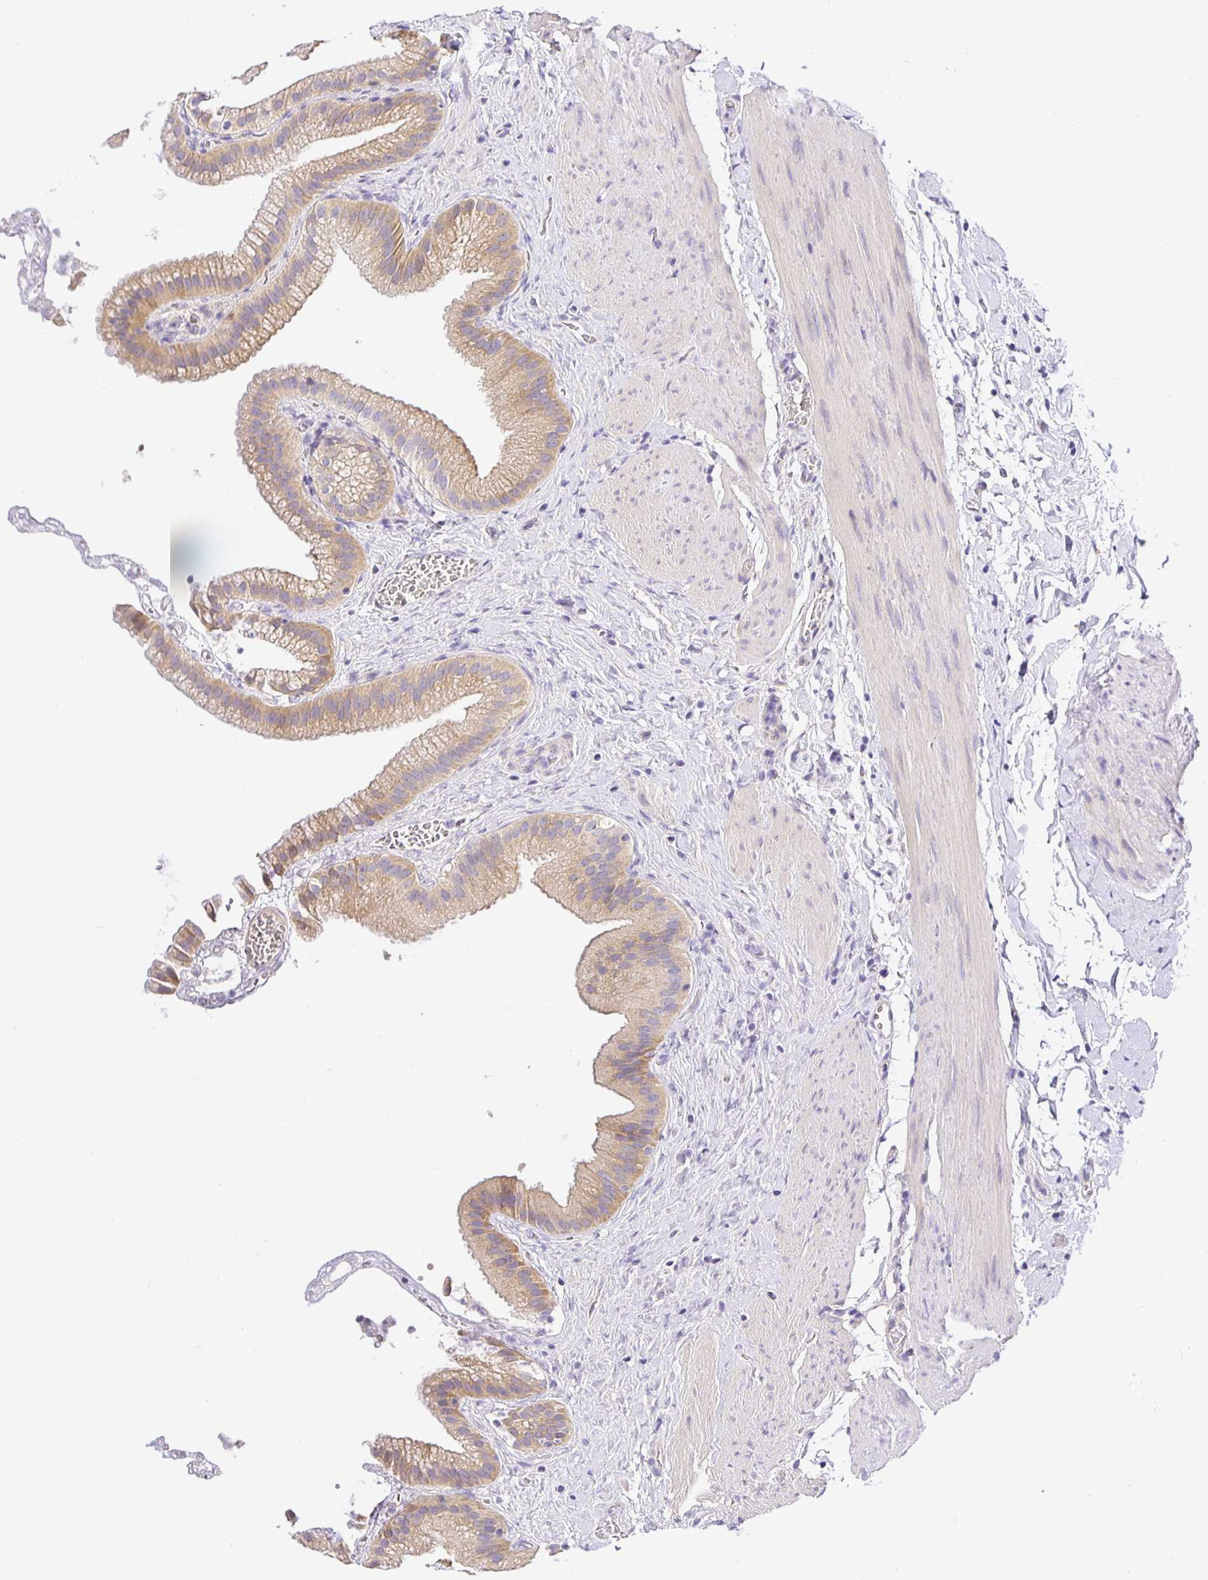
{"staining": {"intensity": "moderate", "quantity": ">75%", "location": "cytoplasmic/membranous"}, "tissue": "gallbladder", "cell_type": "Glandular cells", "image_type": "normal", "snomed": [{"axis": "morphology", "description": "Normal tissue, NOS"}, {"axis": "topography", "description": "Gallbladder"}], "caption": "Immunohistochemical staining of benign human gallbladder exhibits medium levels of moderate cytoplasmic/membranous expression in approximately >75% of glandular cells. The protein of interest is stained brown, and the nuclei are stained in blue (DAB (3,3'-diaminobenzidine) IHC with brightfield microscopy, high magnification).", "gene": "OPALIN", "patient": {"sex": "female", "age": 63}}